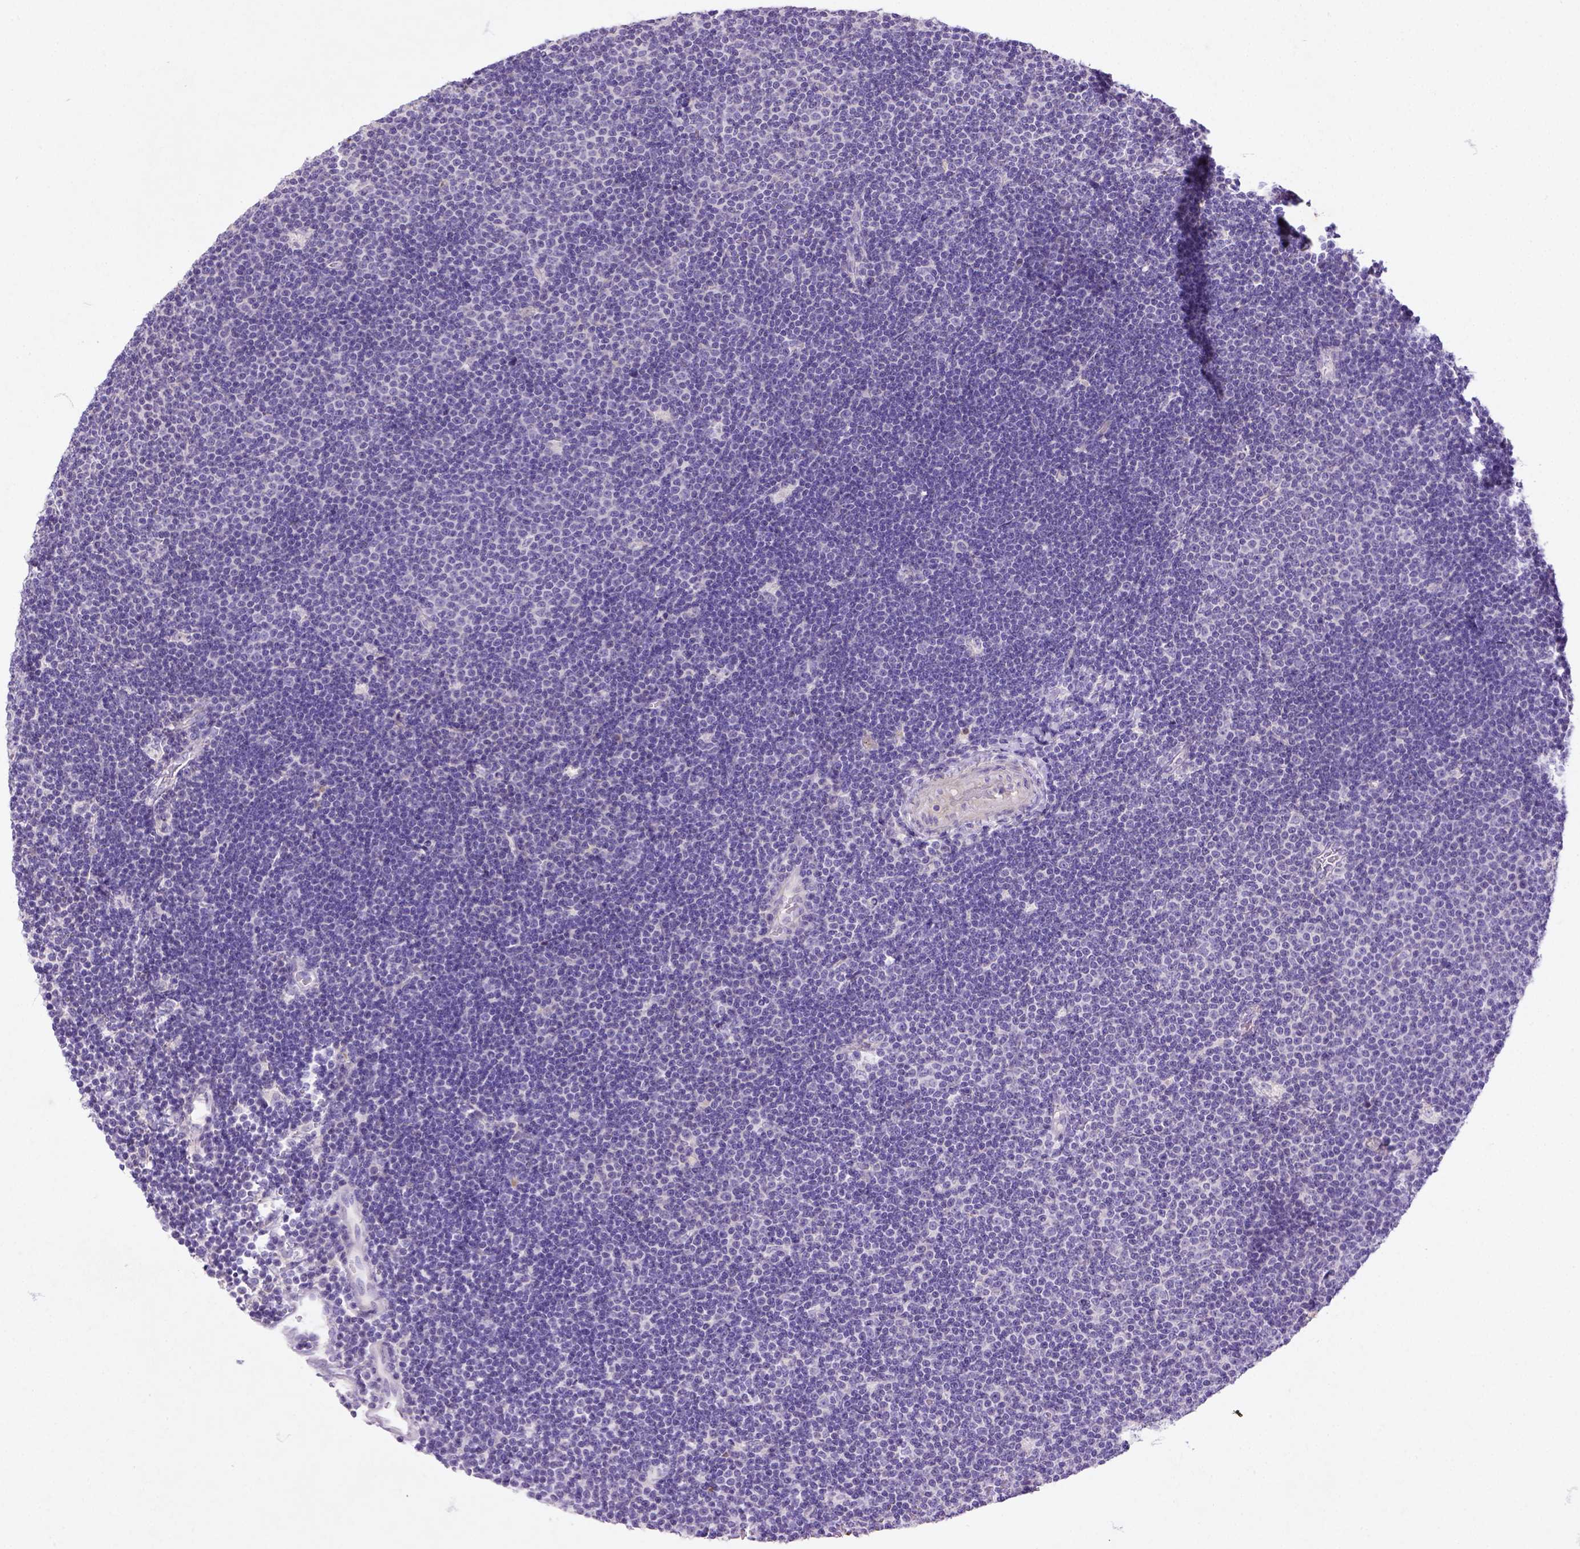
{"staining": {"intensity": "negative", "quantity": "none", "location": "none"}, "tissue": "lymphoma", "cell_type": "Tumor cells", "image_type": "cancer", "snomed": [{"axis": "morphology", "description": "Malignant lymphoma, non-Hodgkin's type, Low grade"}, {"axis": "topography", "description": "Brain"}], "caption": "Immunohistochemistry image of human lymphoma stained for a protein (brown), which reveals no expression in tumor cells. The staining is performed using DAB brown chromogen with nuclei counter-stained in using hematoxylin.", "gene": "NUDT2", "patient": {"sex": "female", "age": 66}}